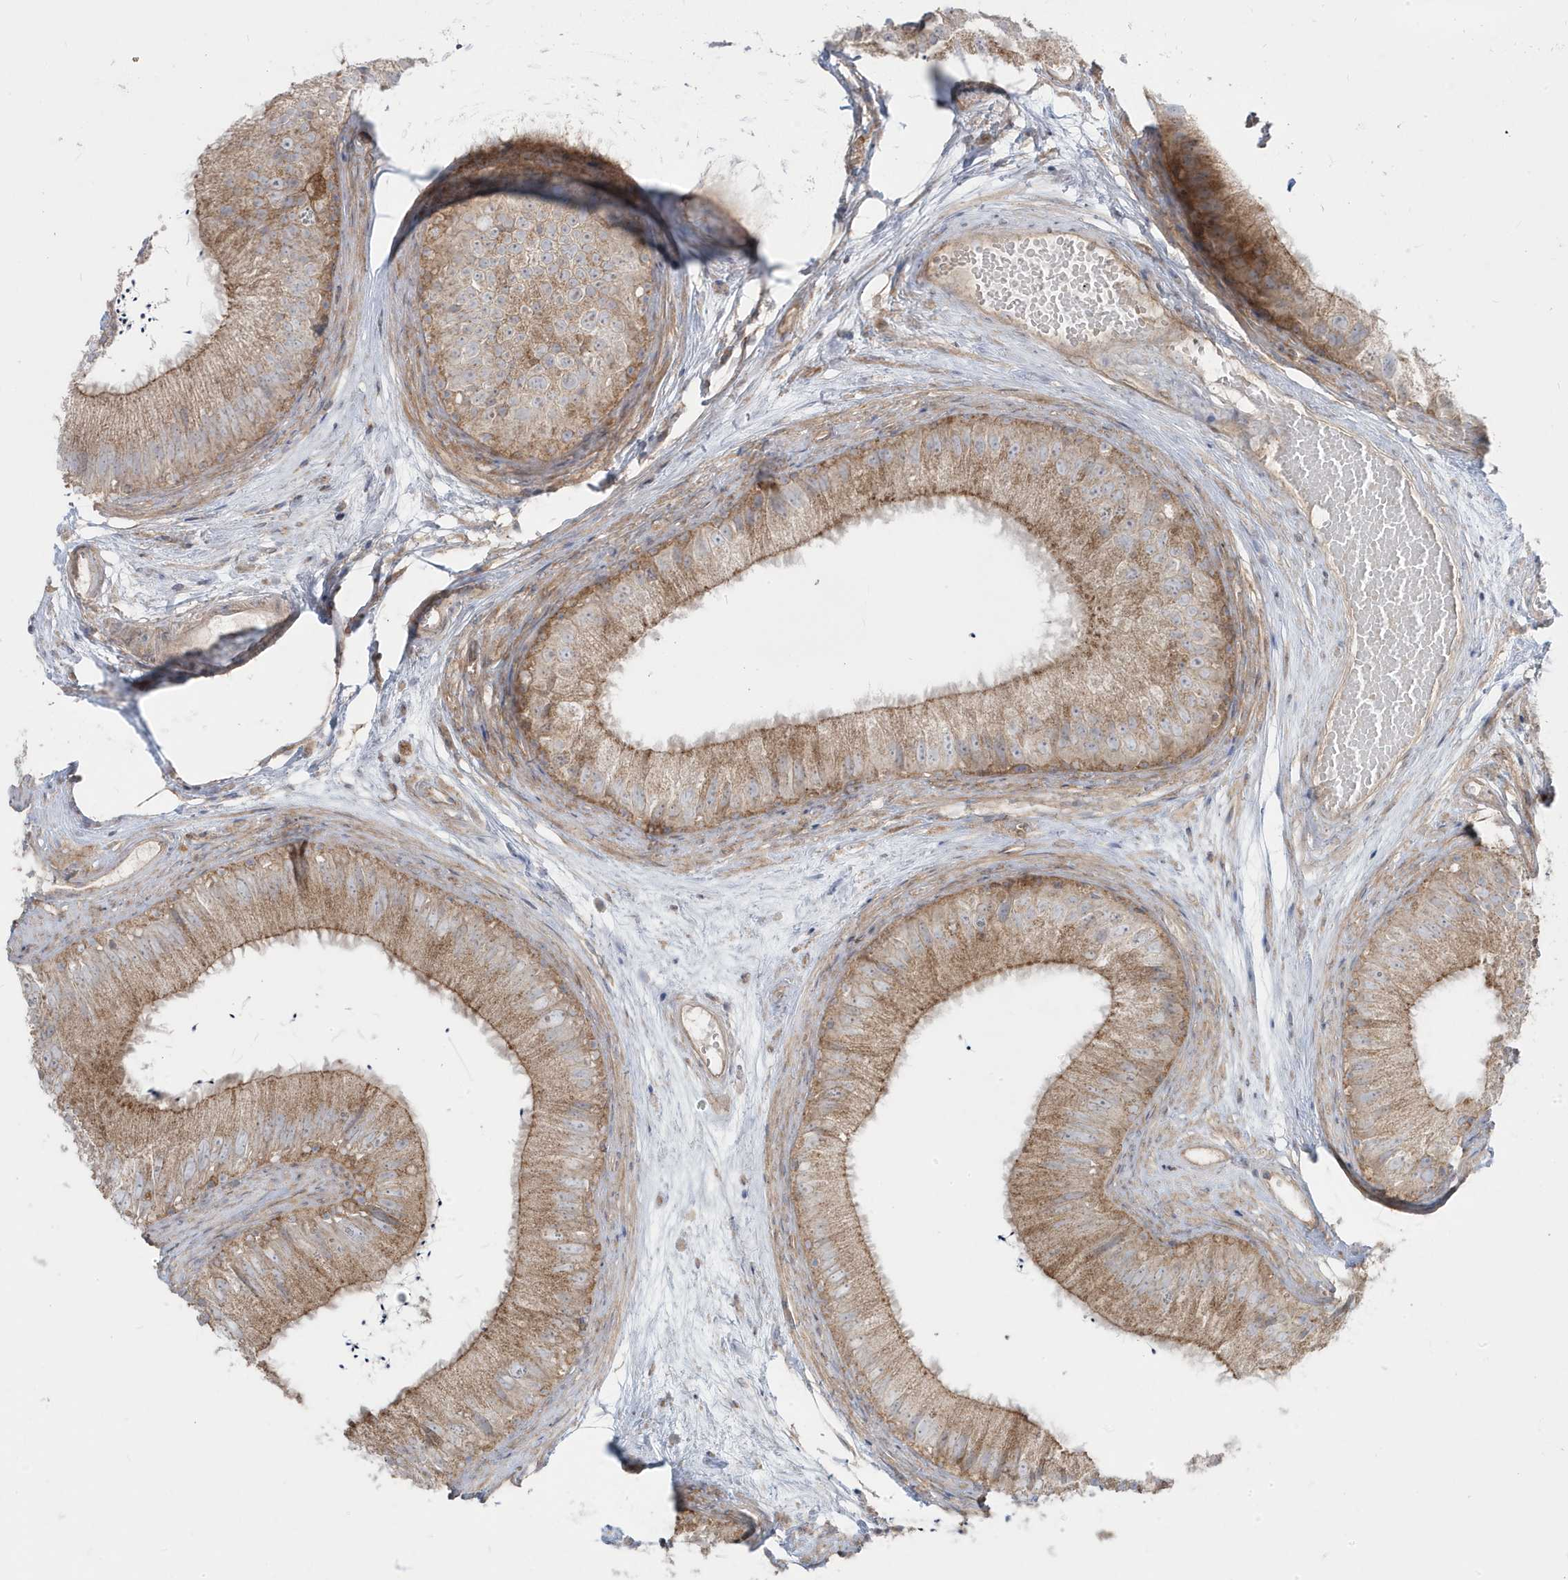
{"staining": {"intensity": "weak", "quantity": ">75%", "location": "cytoplasmic/membranous"}, "tissue": "epididymis", "cell_type": "Glandular cells", "image_type": "normal", "snomed": [{"axis": "morphology", "description": "Normal tissue, NOS"}, {"axis": "topography", "description": "Epididymis"}], "caption": "Protein expression analysis of normal epididymis shows weak cytoplasmic/membranous positivity in about >75% of glandular cells.", "gene": "STAM", "patient": {"sex": "male", "age": 77}}